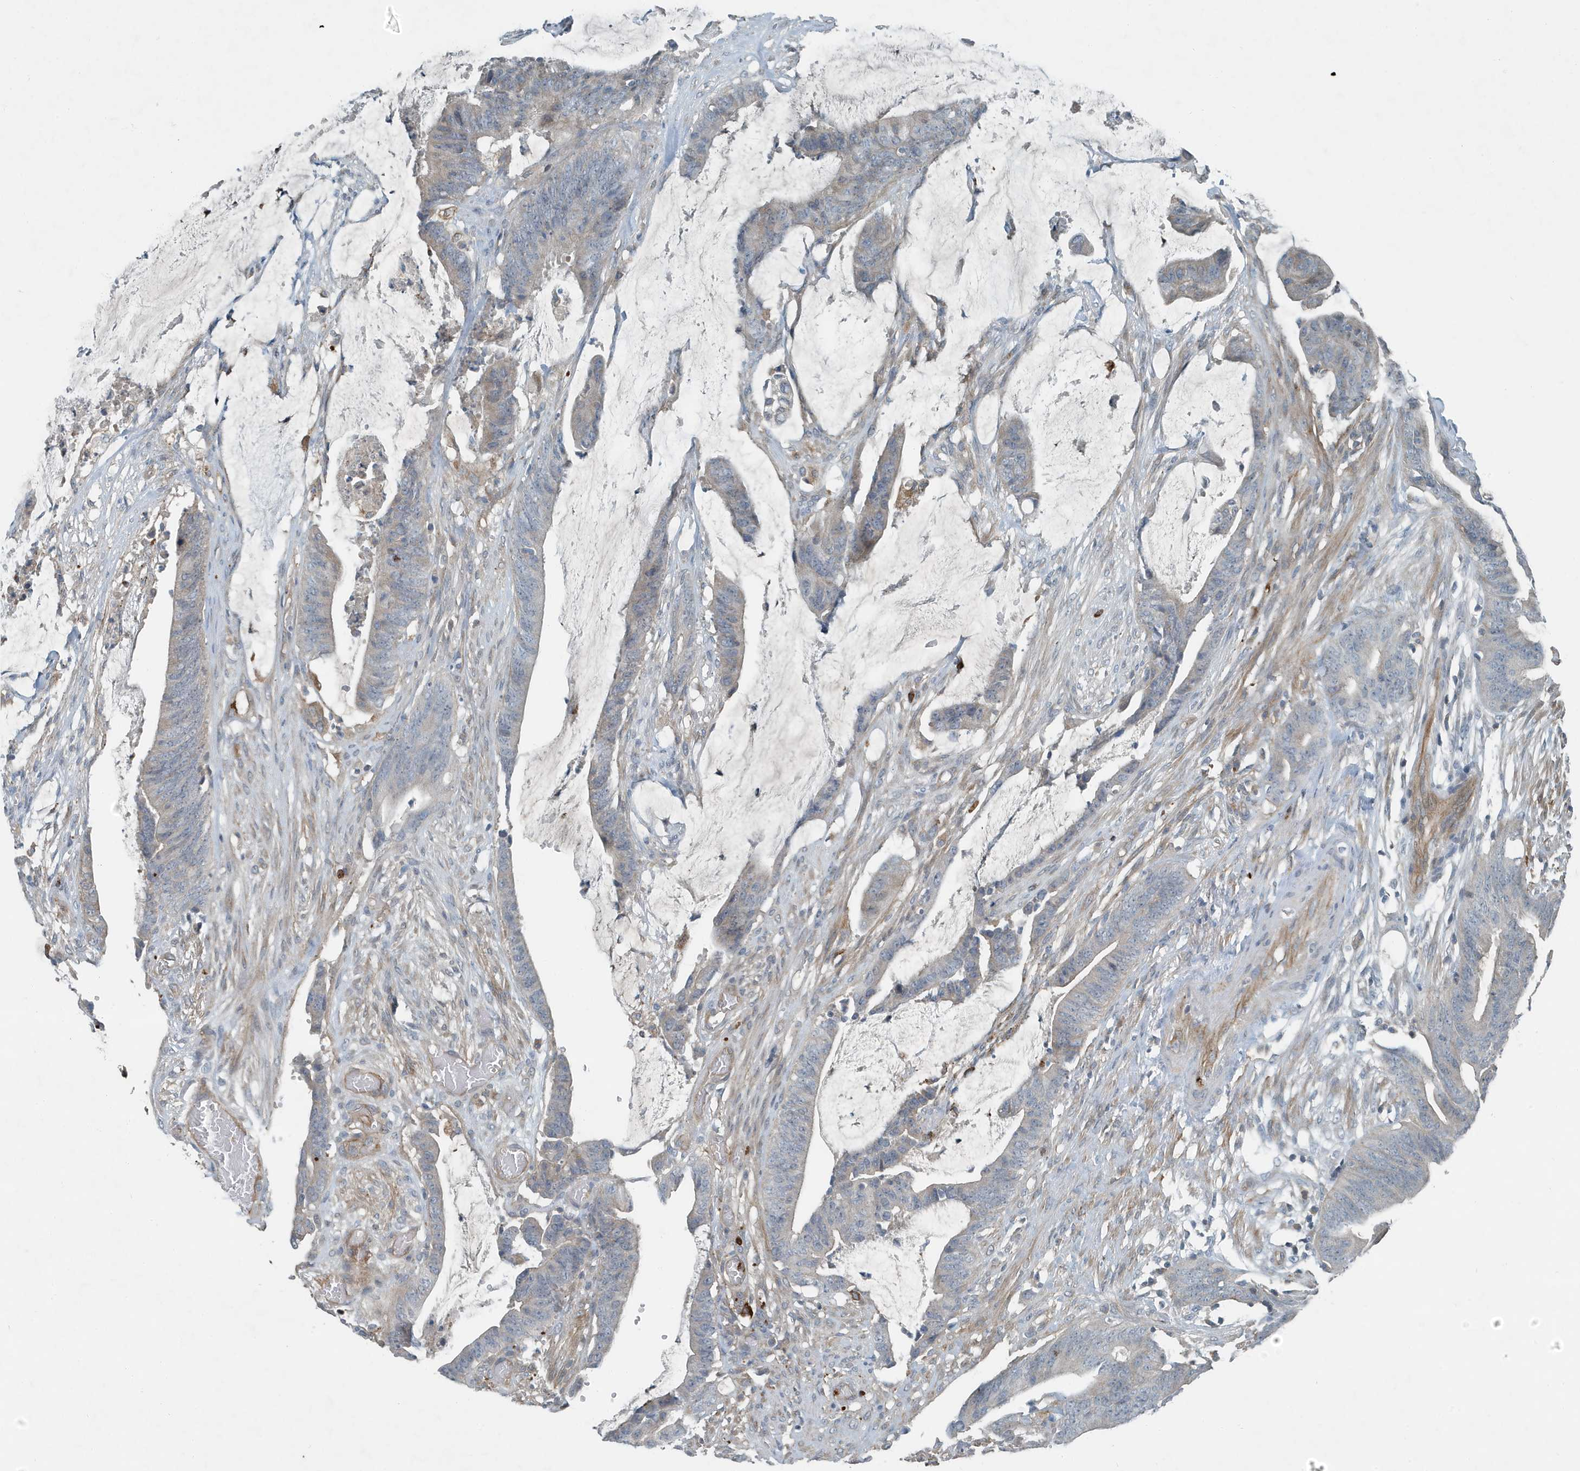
{"staining": {"intensity": "weak", "quantity": "<25%", "location": "cytoplasmic/membranous"}, "tissue": "colorectal cancer", "cell_type": "Tumor cells", "image_type": "cancer", "snomed": [{"axis": "morphology", "description": "Adenocarcinoma, NOS"}, {"axis": "topography", "description": "Rectum"}], "caption": "IHC histopathology image of neoplastic tissue: colorectal cancer (adenocarcinoma) stained with DAB (3,3'-diaminobenzidine) reveals no significant protein expression in tumor cells.", "gene": "DAPP1", "patient": {"sex": "female", "age": 66}}